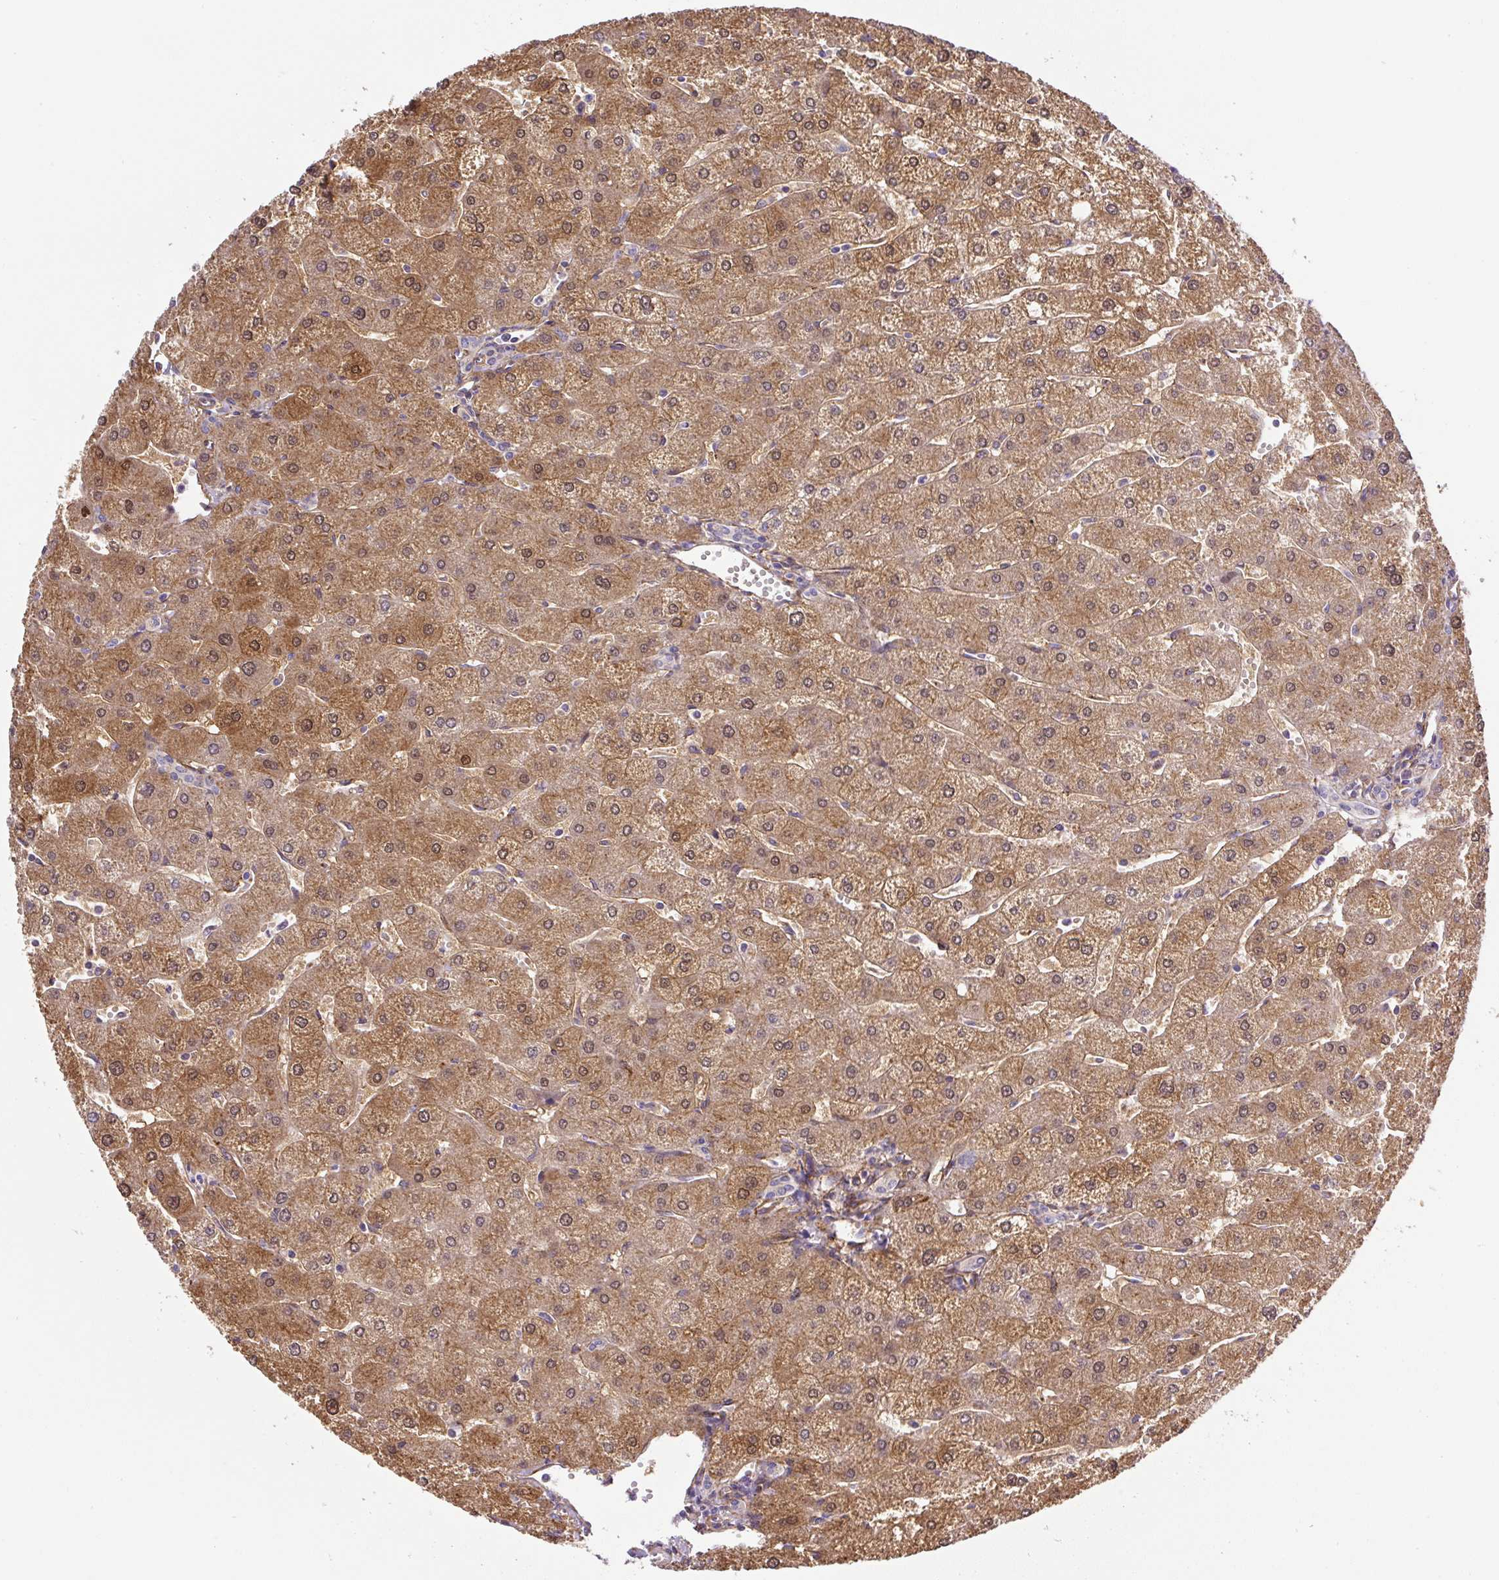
{"staining": {"intensity": "negative", "quantity": "none", "location": "none"}, "tissue": "liver", "cell_type": "Cholangiocytes", "image_type": "normal", "snomed": [{"axis": "morphology", "description": "Normal tissue, NOS"}, {"axis": "topography", "description": "Liver"}], "caption": "DAB (3,3'-diaminobenzidine) immunohistochemical staining of unremarkable human liver shows no significant staining in cholangiocytes.", "gene": "RNF170", "patient": {"sex": "male", "age": 67}}